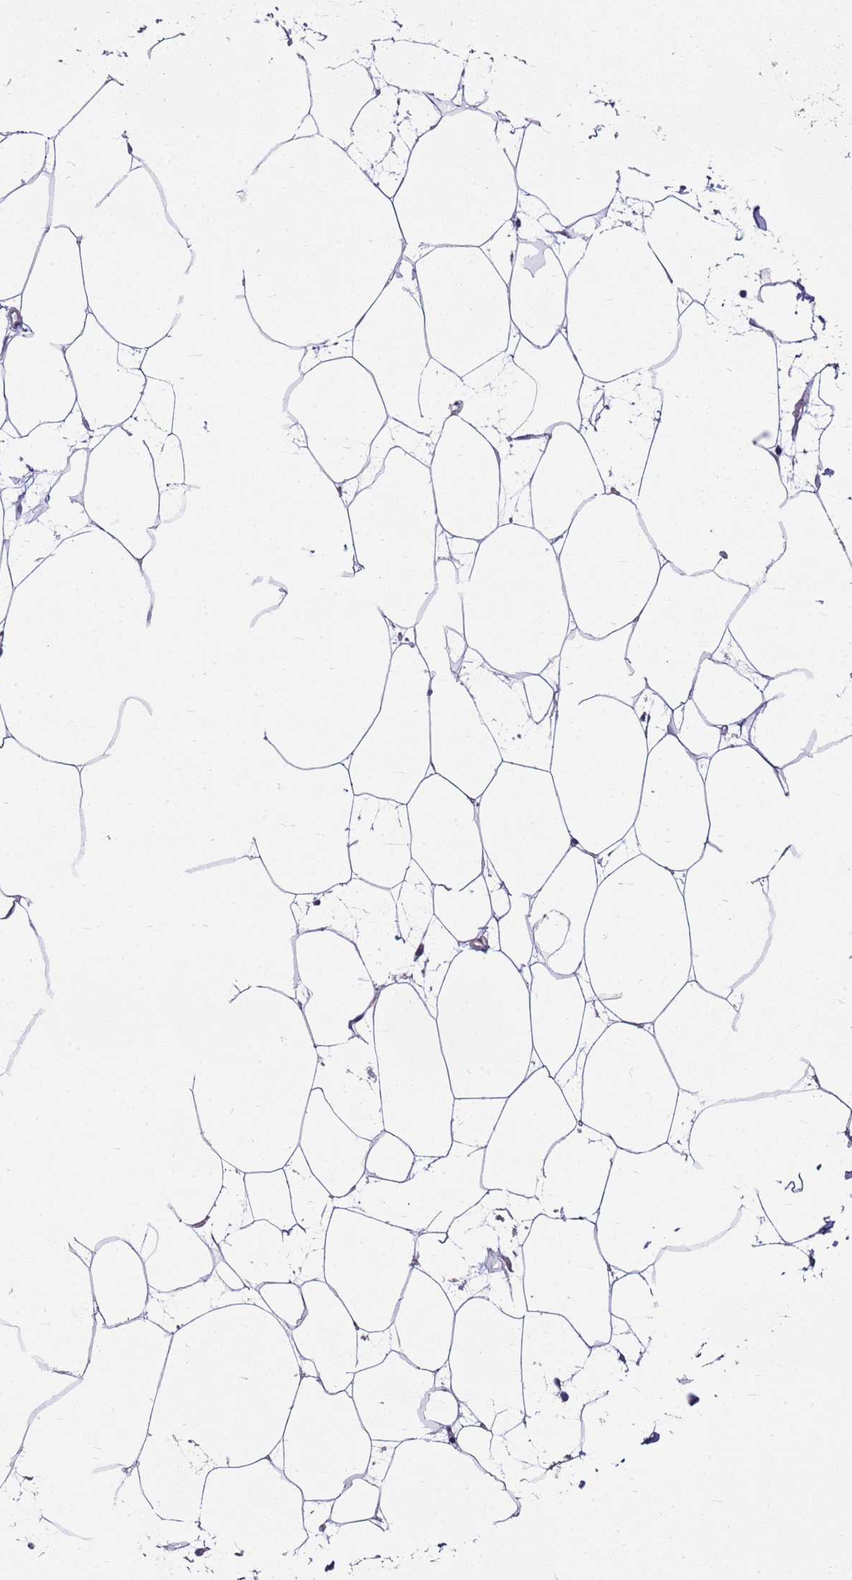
{"staining": {"intensity": "negative", "quantity": "none", "location": "none"}, "tissue": "adipose tissue", "cell_type": "Adipocytes", "image_type": "normal", "snomed": [{"axis": "morphology", "description": "Normal tissue, NOS"}, {"axis": "topography", "description": "Adipose tissue"}], "caption": "Protein analysis of normal adipose tissue reveals no significant staining in adipocytes. The staining is performed using DAB brown chromogen with nuclei counter-stained in using hematoxylin.", "gene": "HSPB1", "patient": {"sex": "female", "age": 37}}